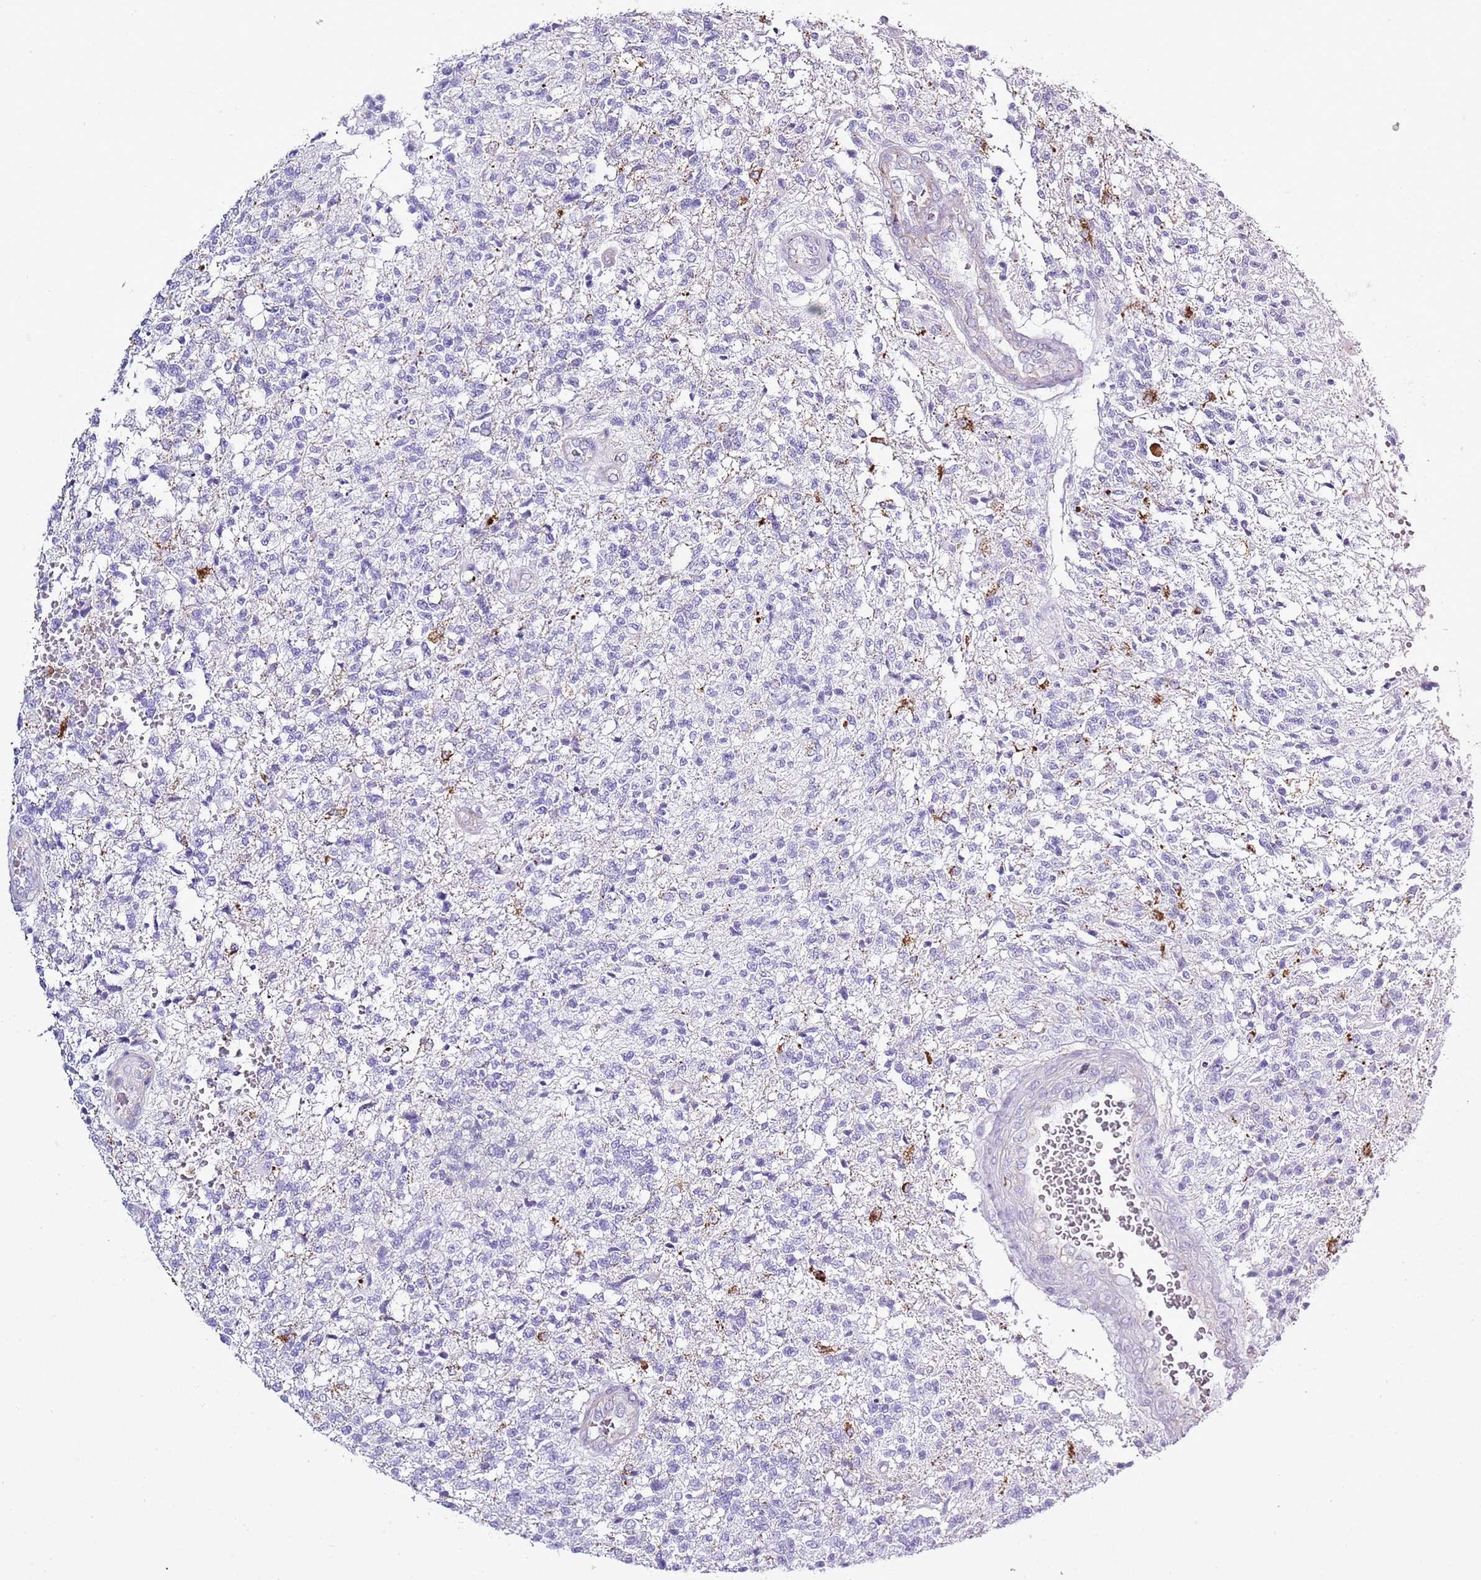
{"staining": {"intensity": "negative", "quantity": "none", "location": "none"}, "tissue": "glioma", "cell_type": "Tumor cells", "image_type": "cancer", "snomed": [{"axis": "morphology", "description": "Glioma, malignant, High grade"}, {"axis": "topography", "description": "Brain"}], "caption": "There is no significant positivity in tumor cells of malignant glioma (high-grade).", "gene": "SLC23A1", "patient": {"sex": "male", "age": 56}}